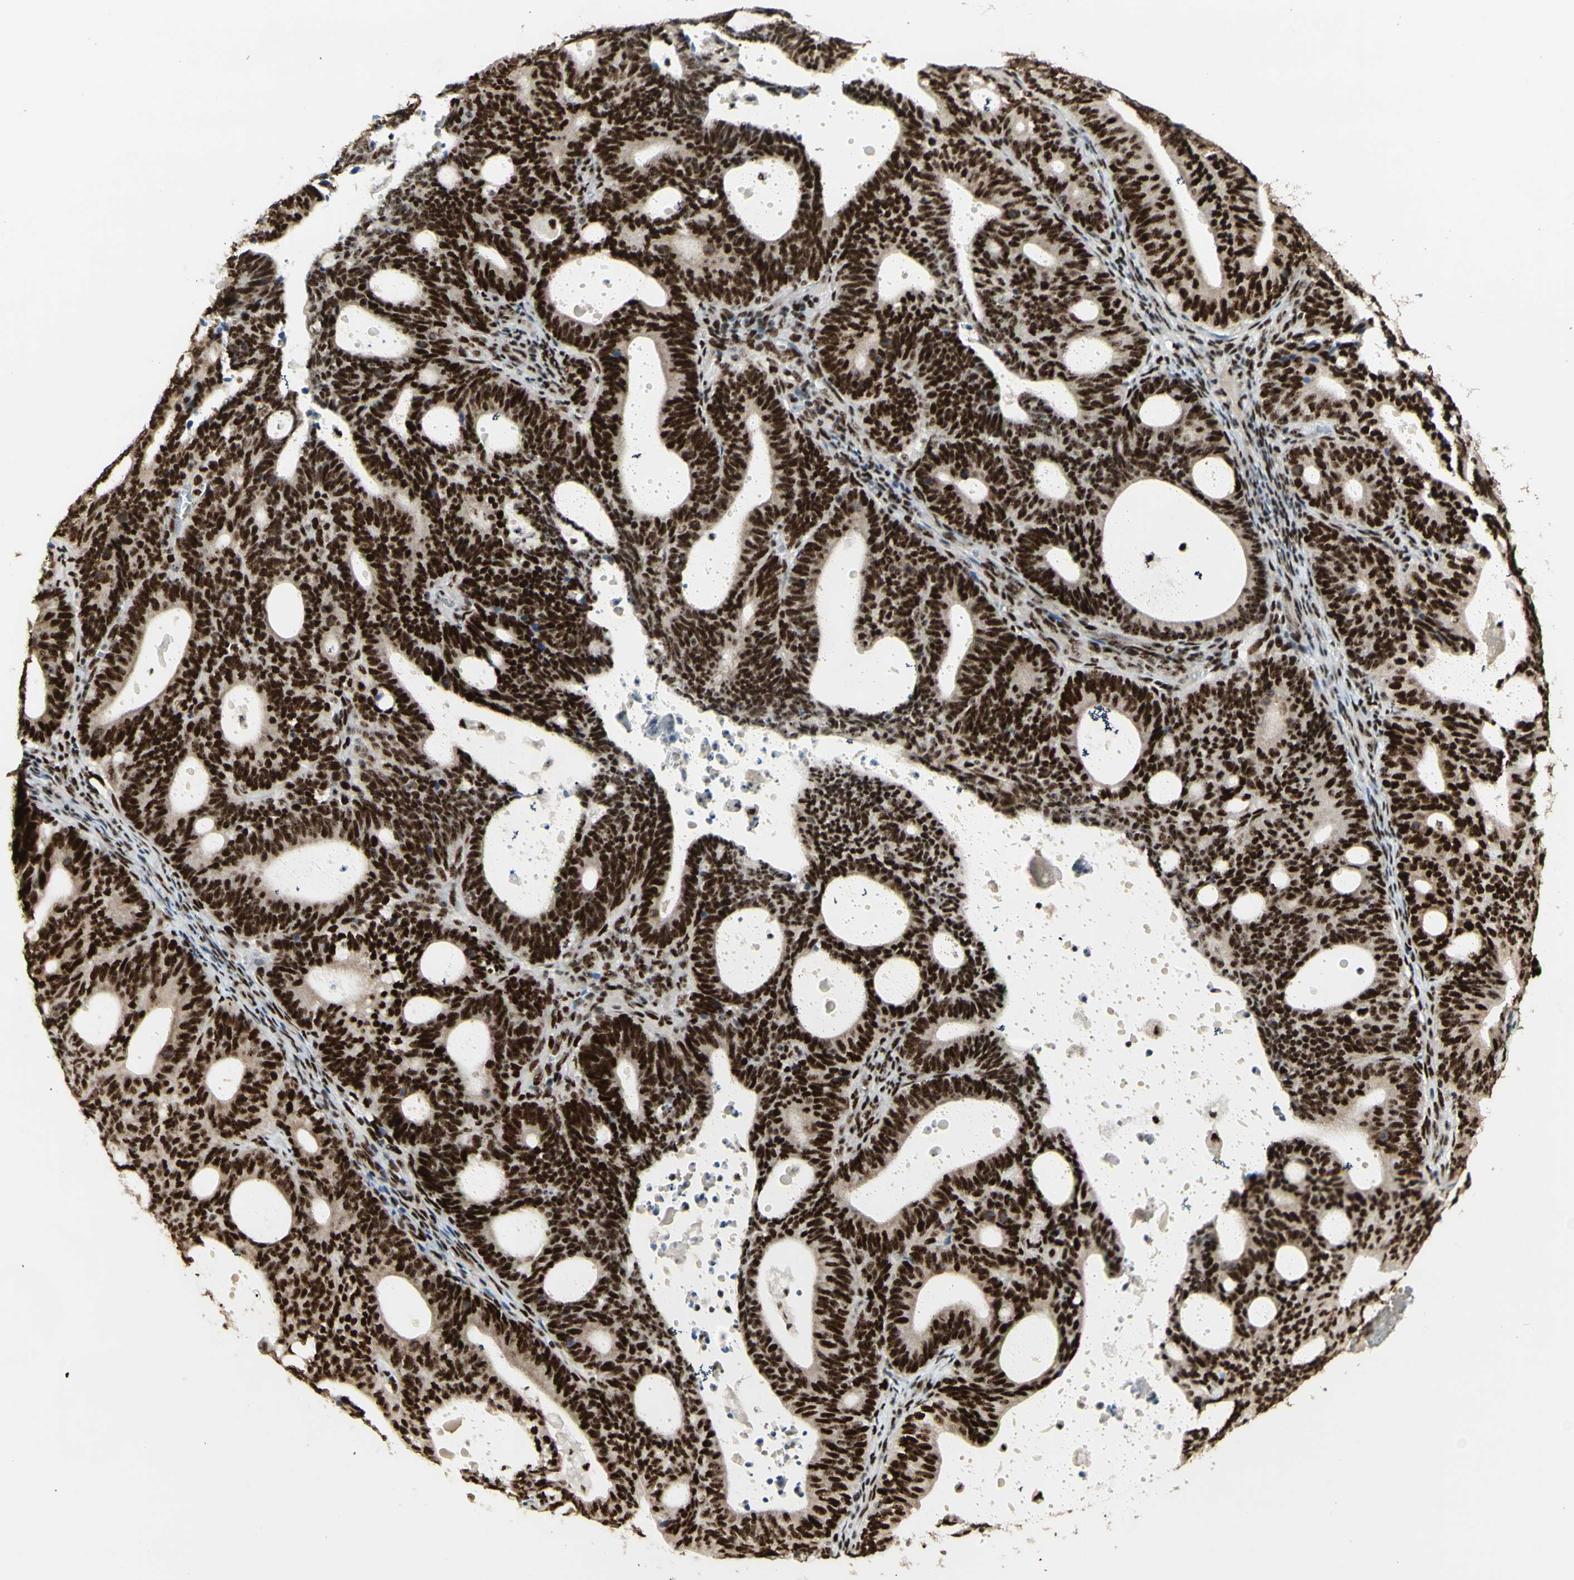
{"staining": {"intensity": "strong", "quantity": ">75%", "location": "nuclear"}, "tissue": "endometrial cancer", "cell_type": "Tumor cells", "image_type": "cancer", "snomed": [{"axis": "morphology", "description": "Adenocarcinoma, NOS"}, {"axis": "topography", "description": "Uterus"}], "caption": "Human endometrial adenocarcinoma stained with a brown dye reveals strong nuclear positive expression in approximately >75% of tumor cells.", "gene": "DHX9", "patient": {"sex": "female", "age": 83}}